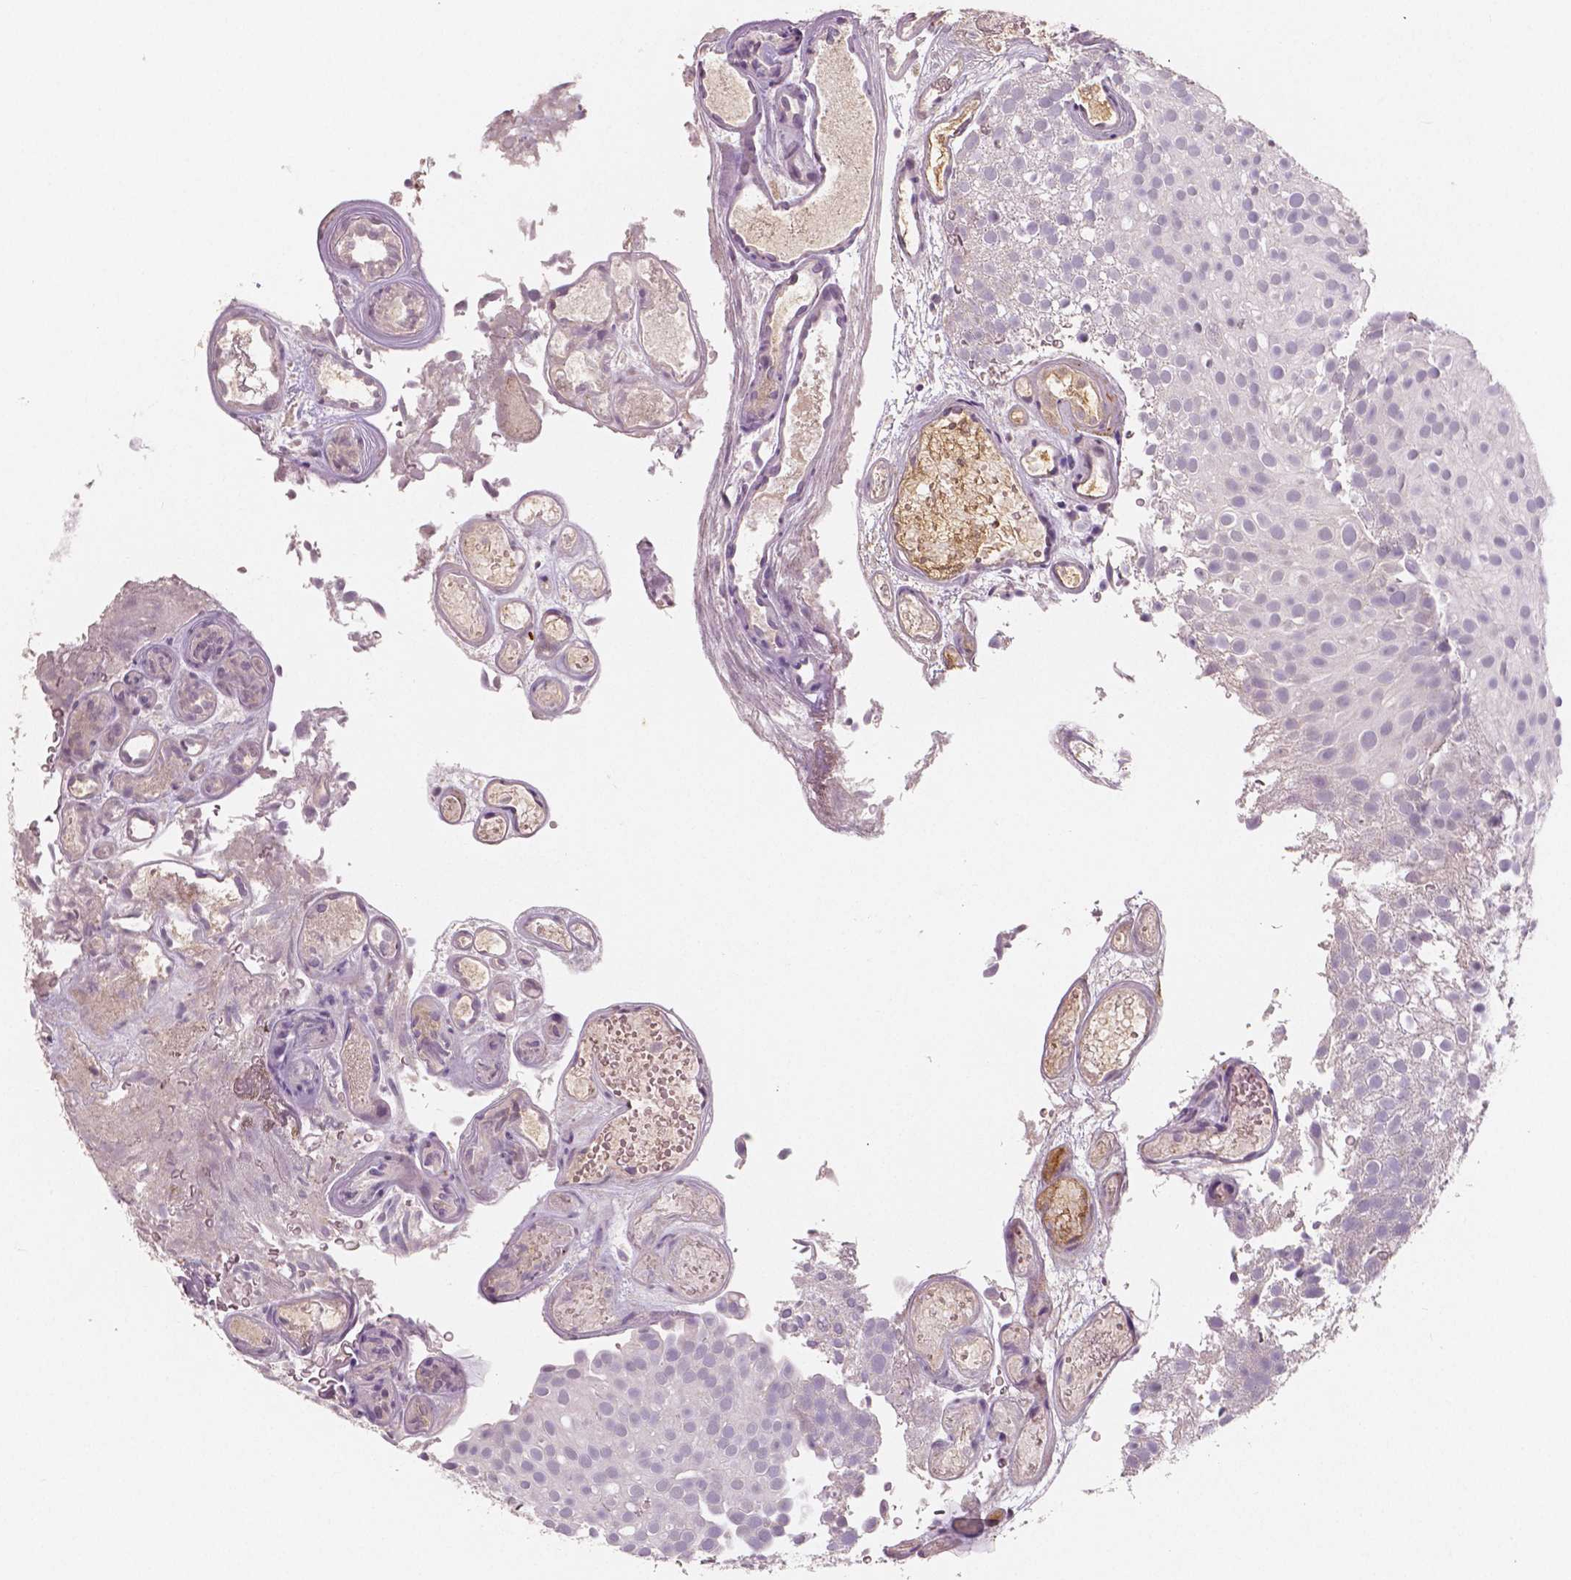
{"staining": {"intensity": "negative", "quantity": "none", "location": "none"}, "tissue": "urothelial cancer", "cell_type": "Tumor cells", "image_type": "cancer", "snomed": [{"axis": "morphology", "description": "Urothelial carcinoma, Low grade"}, {"axis": "topography", "description": "Urinary bladder"}], "caption": "High magnification brightfield microscopy of low-grade urothelial carcinoma stained with DAB (3,3'-diaminobenzidine) (brown) and counterstained with hematoxylin (blue): tumor cells show no significant expression.", "gene": "APOA4", "patient": {"sex": "male", "age": 78}}